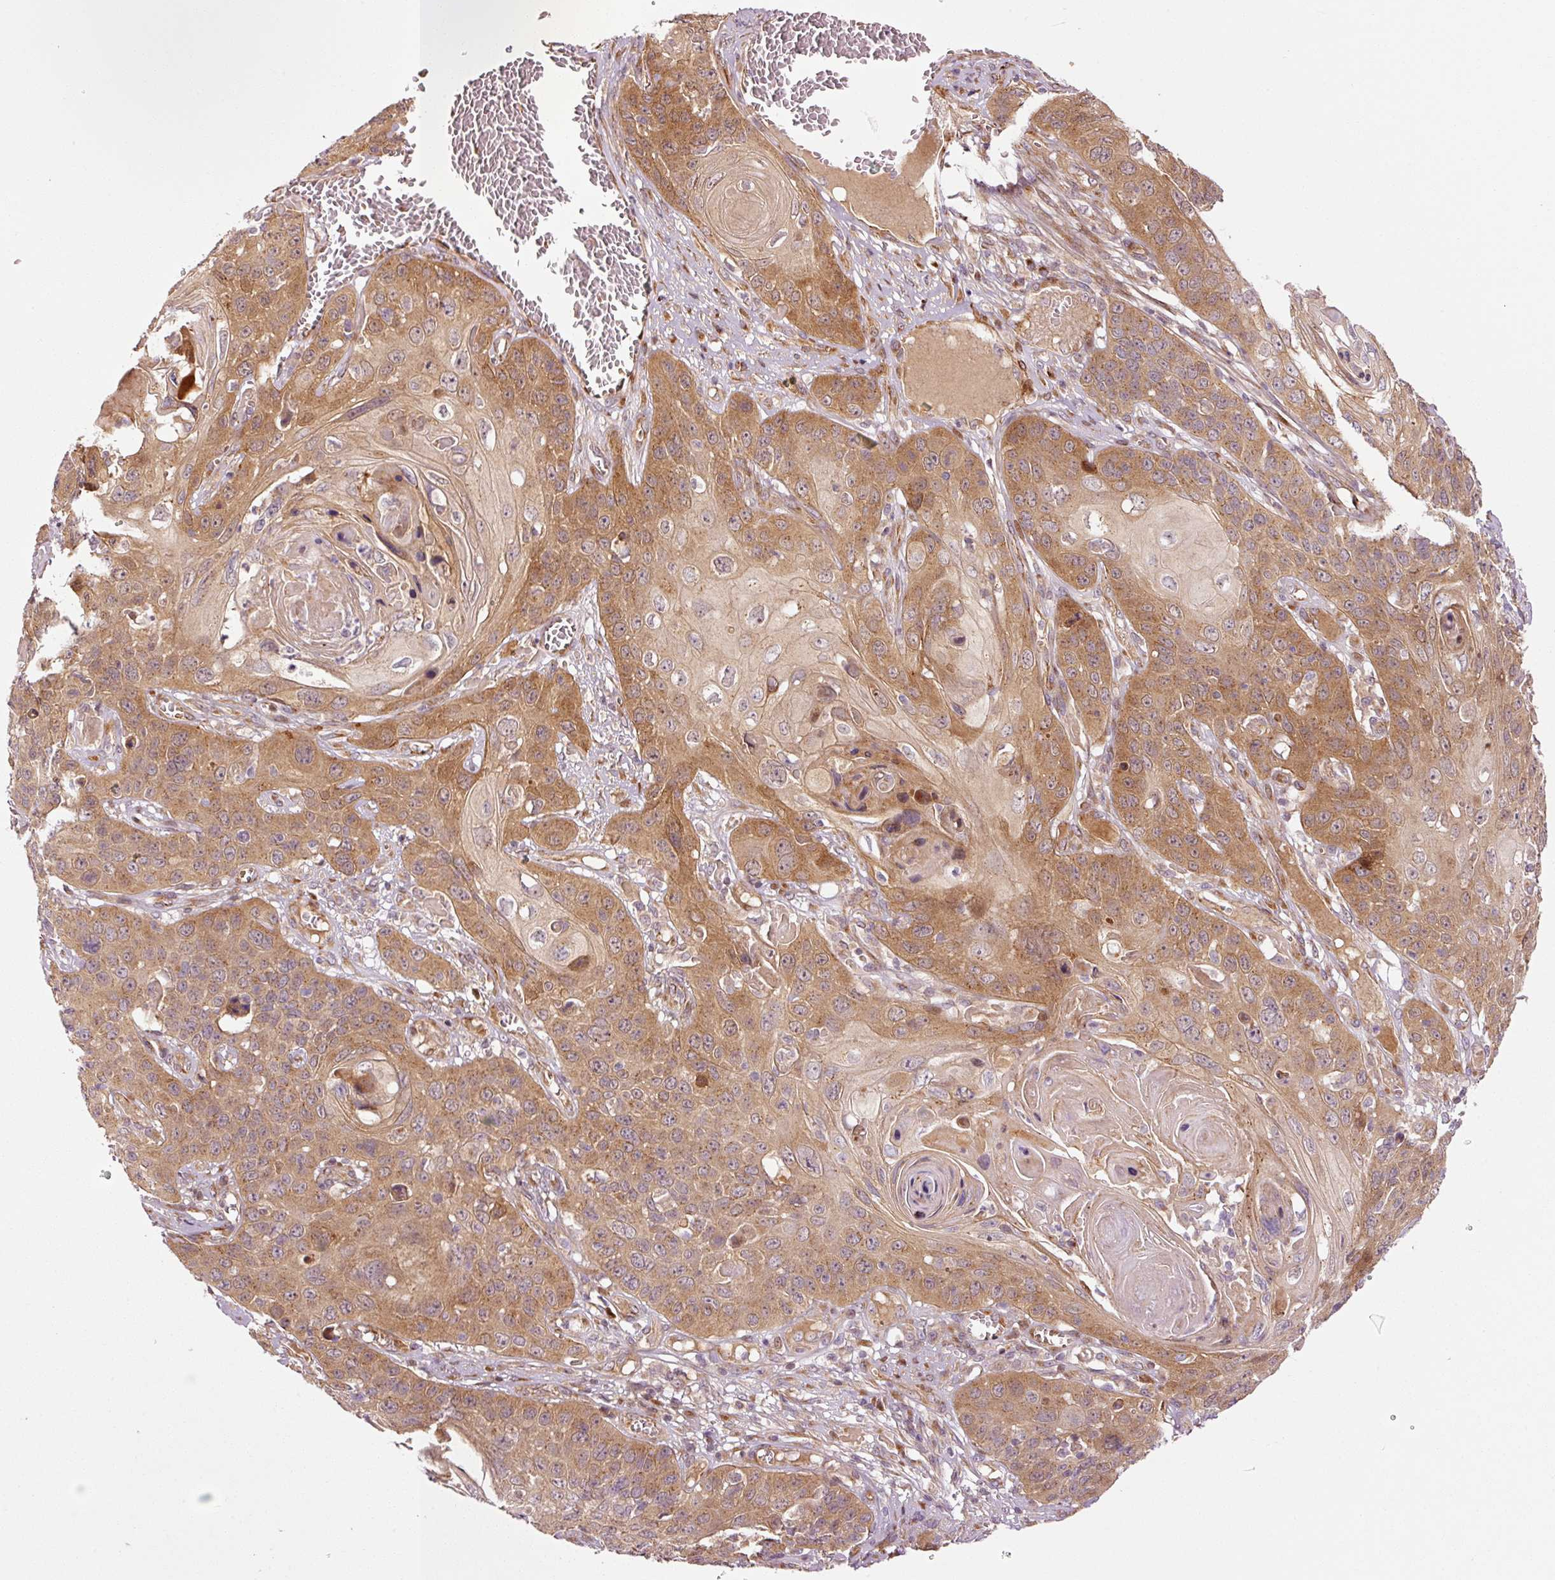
{"staining": {"intensity": "moderate", "quantity": ">75%", "location": "cytoplasmic/membranous"}, "tissue": "skin cancer", "cell_type": "Tumor cells", "image_type": "cancer", "snomed": [{"axis": "morphology", "description": "Squamous cell carcinoma, NOS"}, {"axis": "topography", "description": "Skin"}], "caption": "Immunohistochemistry (DAB) staining of human squamous cell carcinoma (skin) shows moderate cytoplasmic/membranous protein expression in approximately >75% of tumor cells.", "gene": "PPP1R14B", "patient": {"sex": "male", "age": 55}}